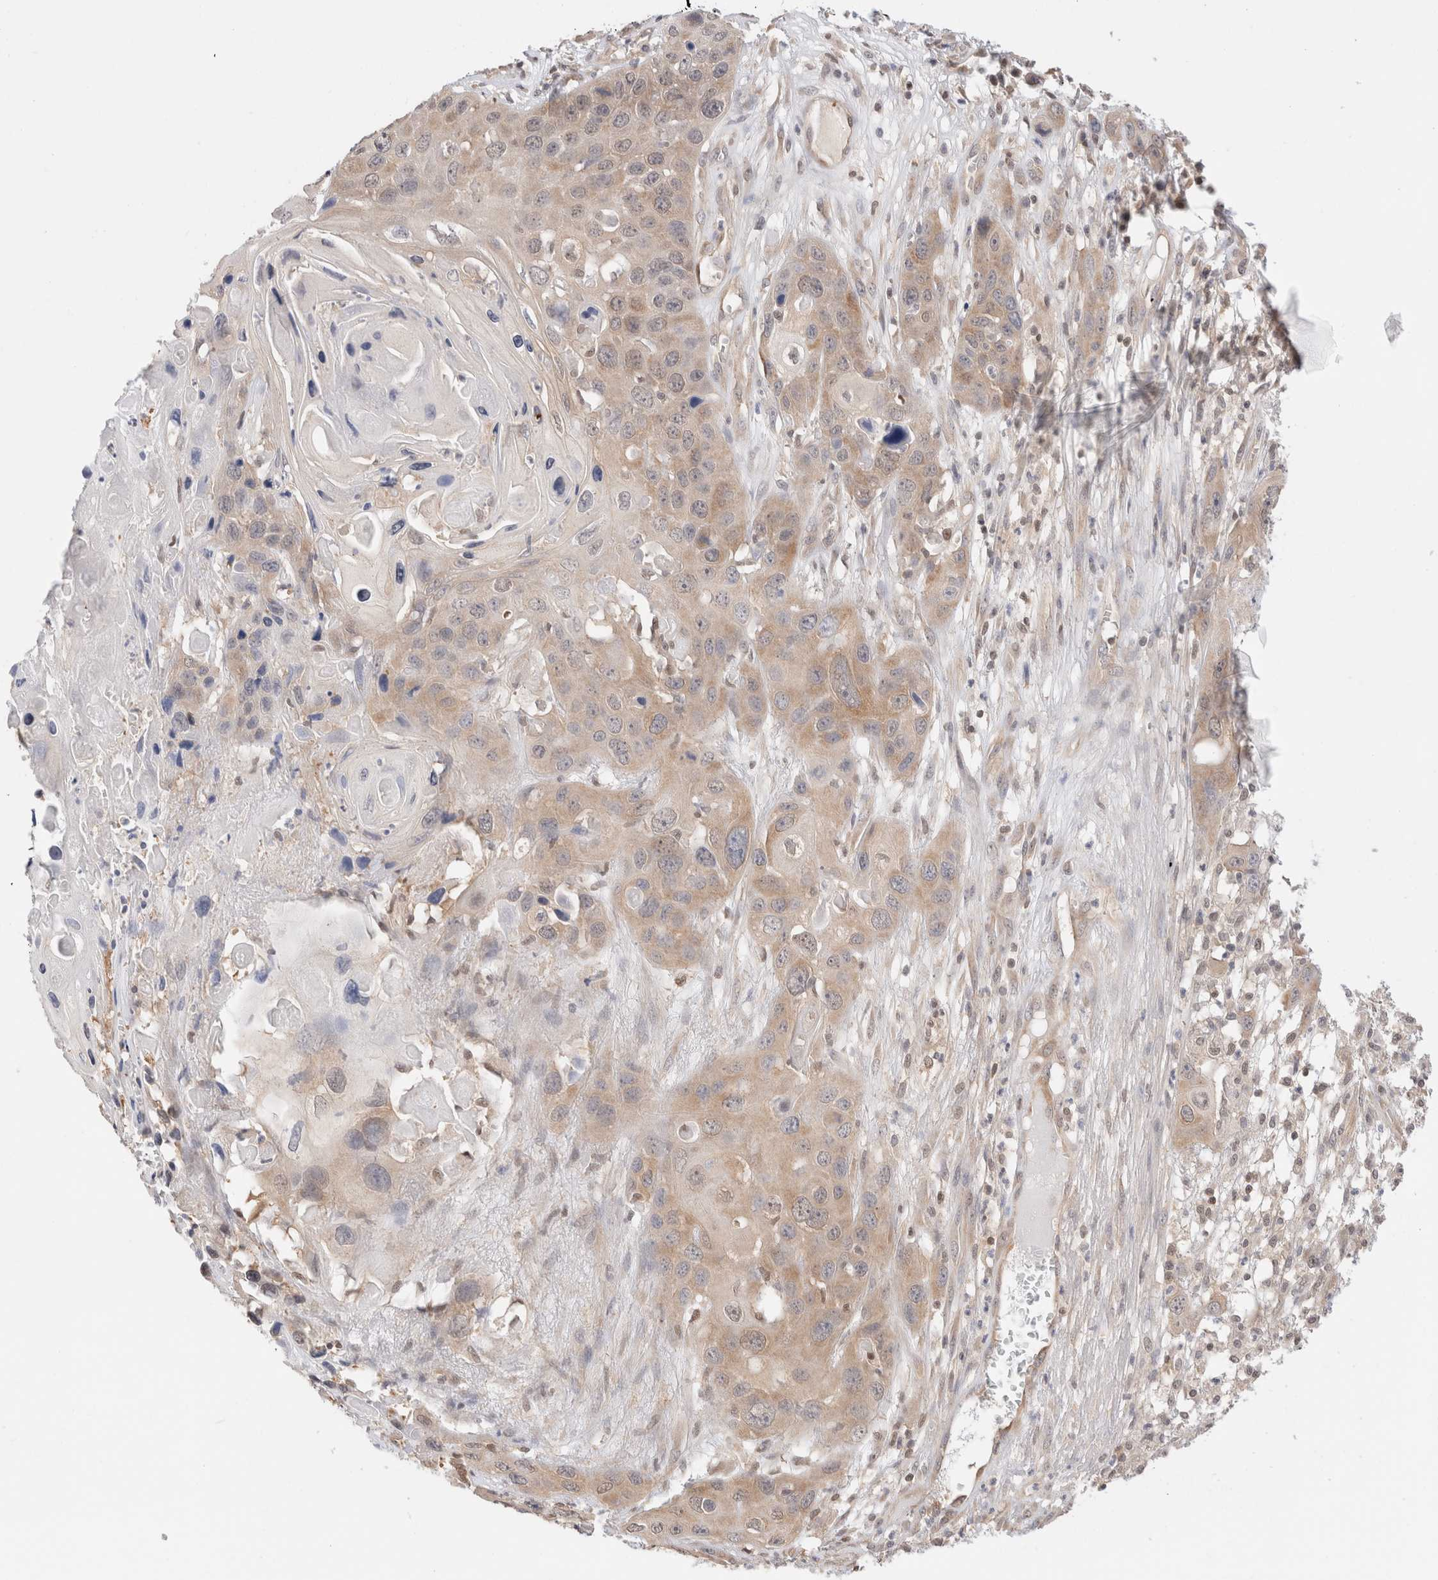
{"staining": {"intensity": "weak", "quantity": ">75%", "location": "cytoplasmic/membranous,nuclear"}, "tissue": "skin cancer", "cell_type": "Tumor cells", "image_type": "cancer", "snomed": [{"axis": "morphology", "description": "Squamous cell carcinoma, NOS"}, {"axis": "topography", "description": "Skin"}], "caption": "Immunohistochemical staining of skin cancer (squamous cell carcinoma) shows low levels of weak cytoplasmic/membranous and nuclear protein expression in approximately >75% of tumor cells. (DAB IHC, brown staining for protein, blue staining for nuclei).", "gene": "C17orf97", "patient": {"sex": "male", "age": 55}}